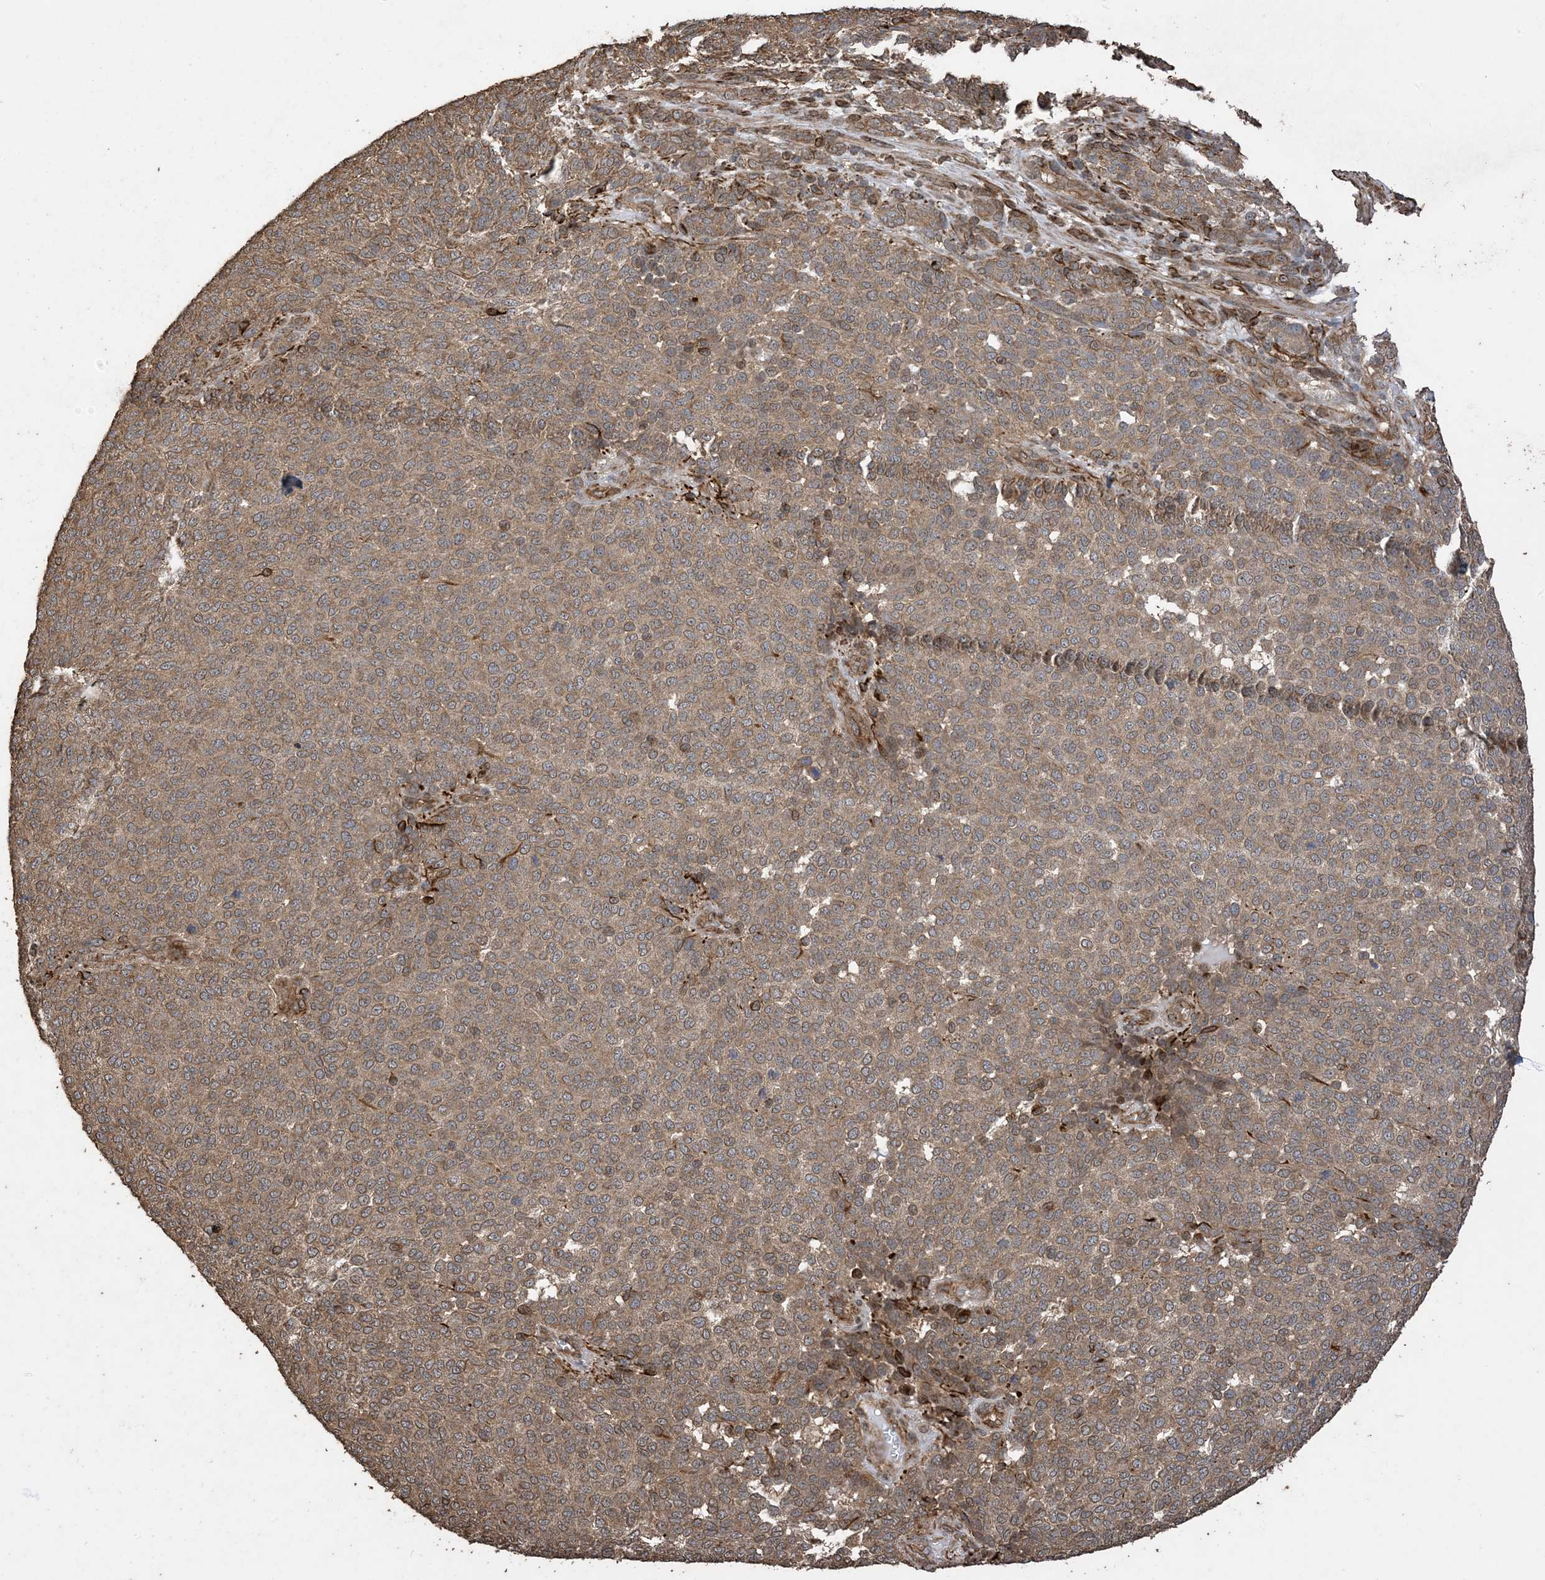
{"staining": {"intensity": "moderate", "quantity": ">75%", "location": "cytoplasmic/membranous"}, "tissue": "melanoma", "cell_type": "Tumor cells", "image_type": "cancer", "snomed": [{"axis": "morphology", "description": "Malignant melanoma, NOS"}, {"axis": "topography", "description": "Skin"}], "caption": "Human malignant melanoma stained with a protein marker demonstrates moderate staining in tumor cells.", "gene": "ZKSCAN5", "patient": {"sex": "male", "age": 49}}